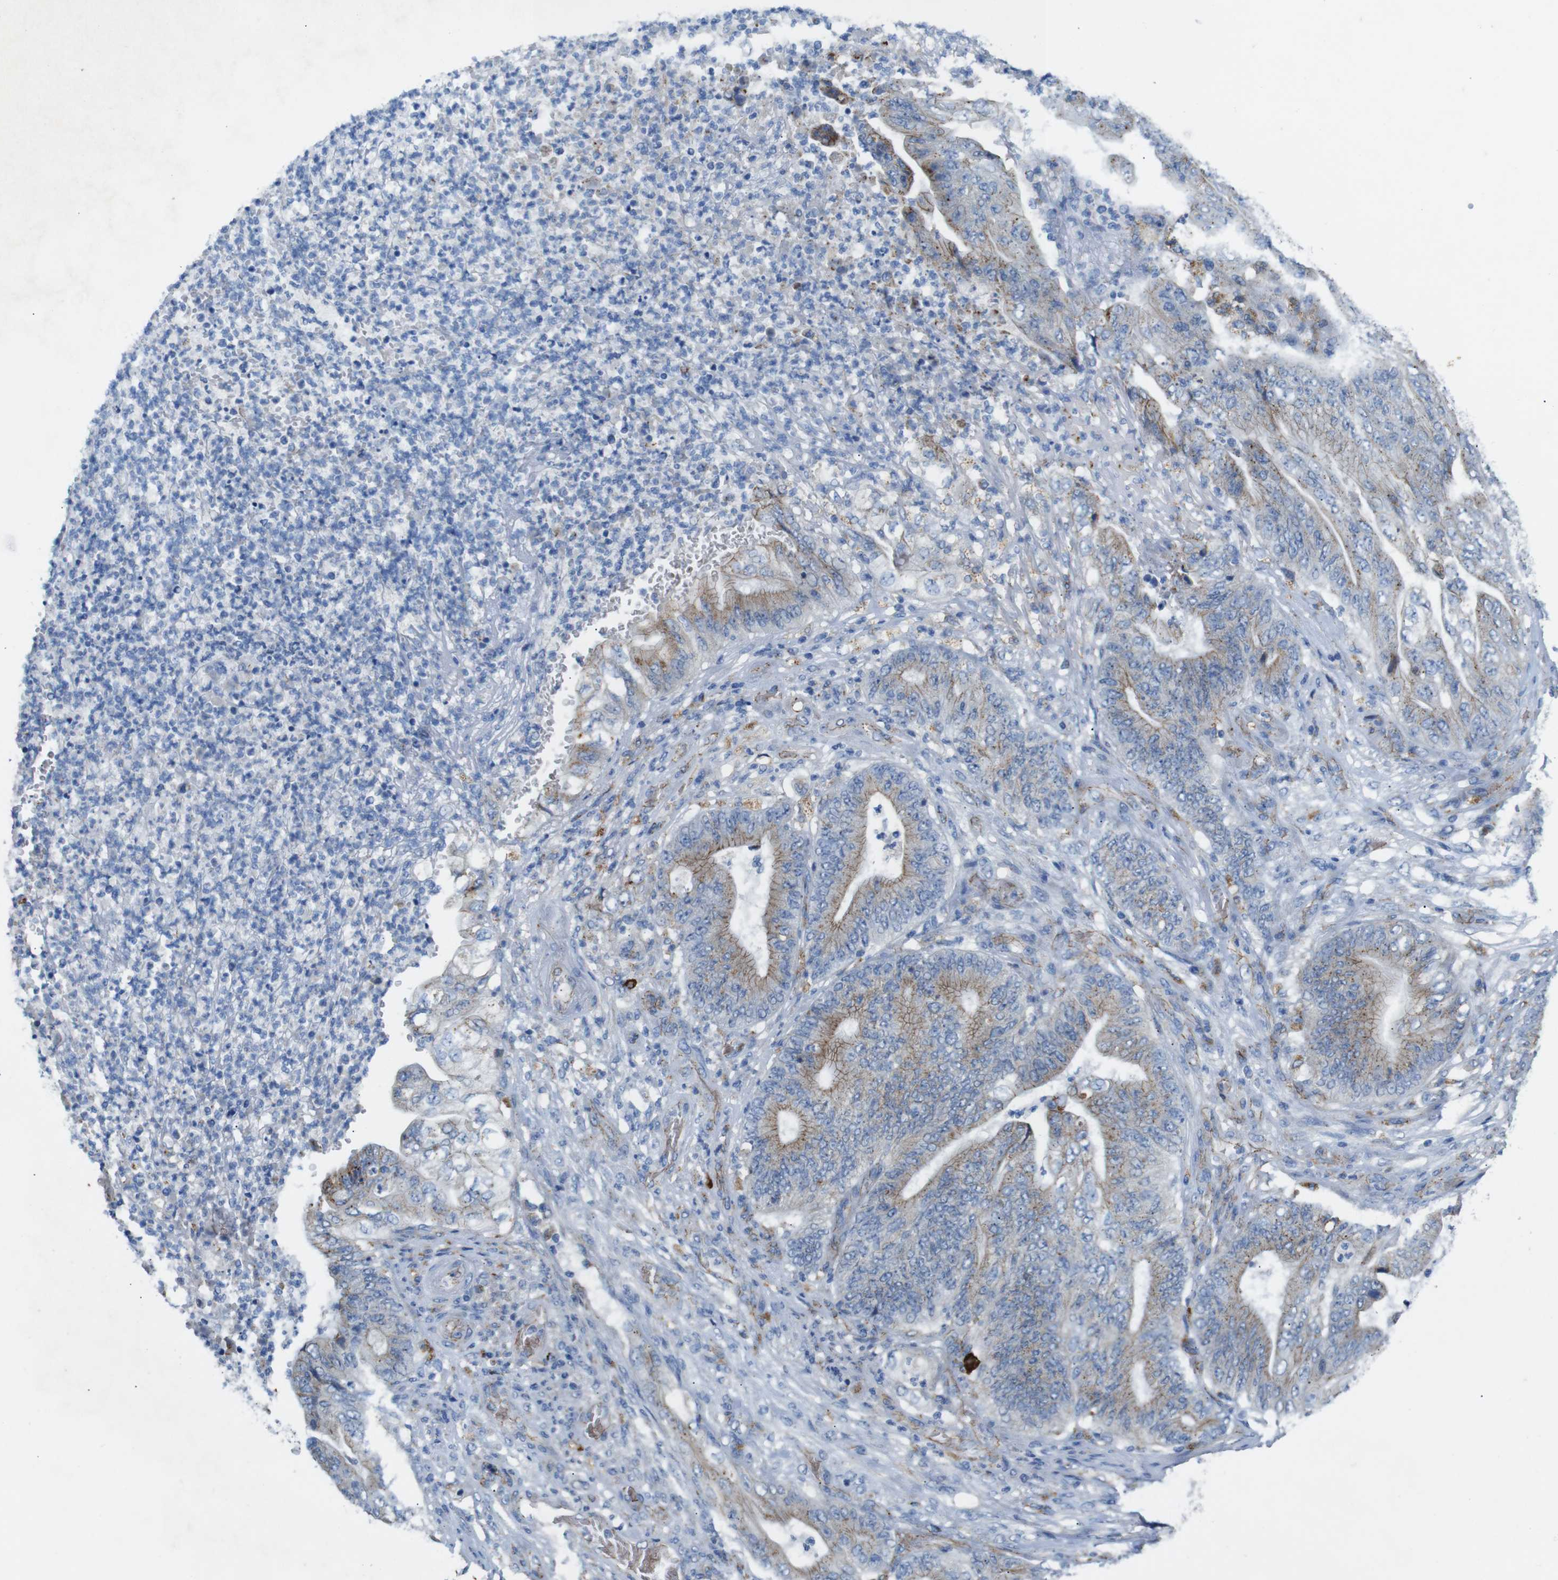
{"staining": {"intensity": "weak", "quantity": "25%-75%", "location": "cytoplasmic/membranous"}, "tissue": "stomach cancer", "cell_type": "Tumor cells", "image_type": "cancer", "snomed": [{"axis": "morphology", "description": "Adenocarcinoma, NOS"}, {"axis": "topography", "description": "Stomach"}], "caption": "Weak cytoplasmic/membranous positivity is seen in about 25%-75% of tumor cells in stomach cancer (adenocarcinoma).", "gene": "NHLRC3", "patient": {"sex": "female", "age": 73}}